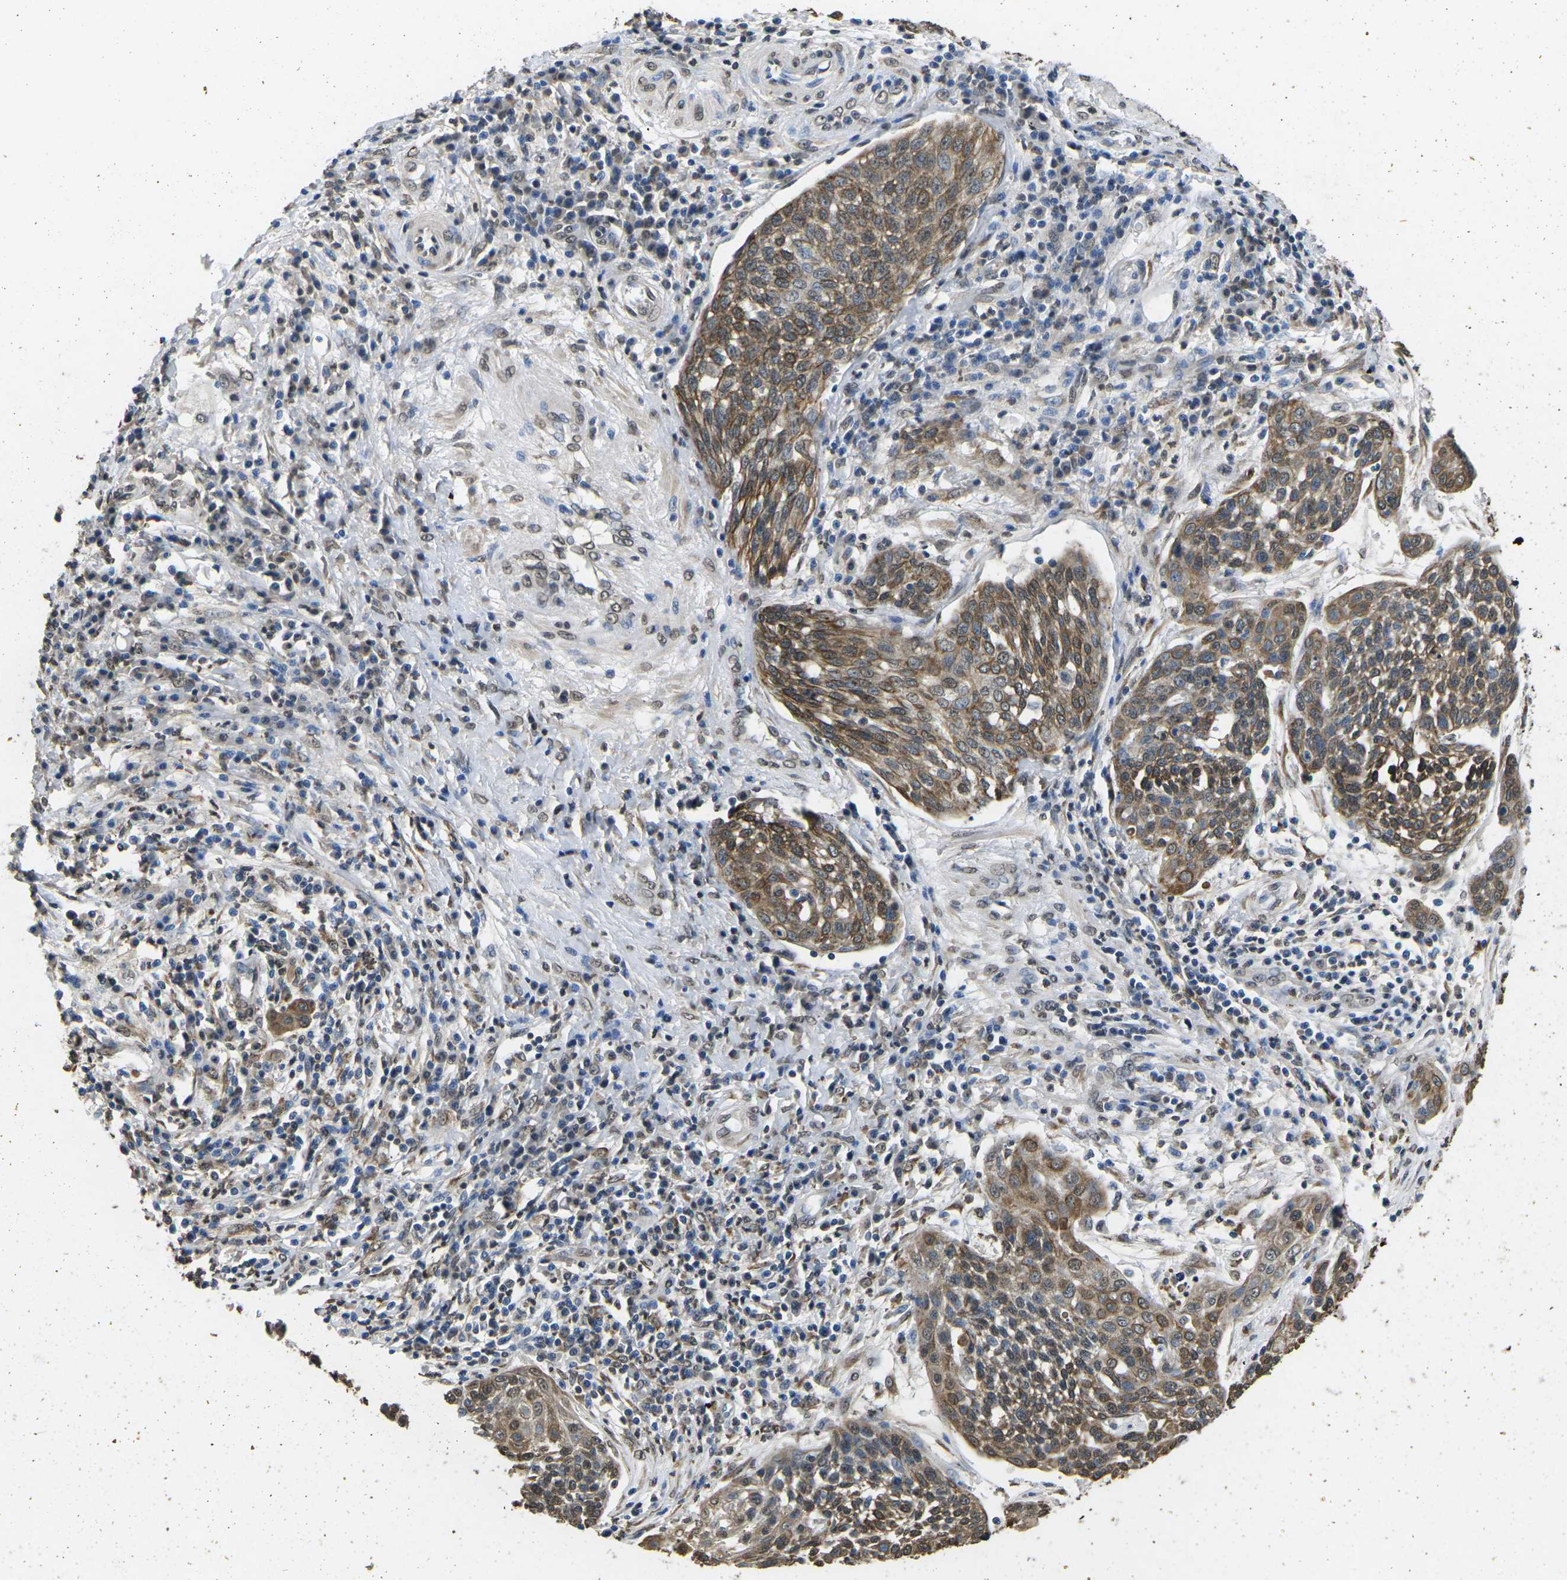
{"staining": {"intensity": "moderate", "quantity": ">75%", "location": "cytoplasmic/membranous"}, "tissue": "cervical cancer", "cell_type": "Tumor cells", "image_type": "cancer", "snomed": [{"axis": "morphology", "description": "Squamous cell carcinoma, NOS"}, {"axis": "topography", "description": "Cervix"}], "caption": "Tumor cells show medium levels of moderate cytoplasmic/membranous positivity in about >75% of cells in human cervical squamous cell carcinoma.", "gene": "SCNN1B", "patient": {"sex": "female", "age": 34}}